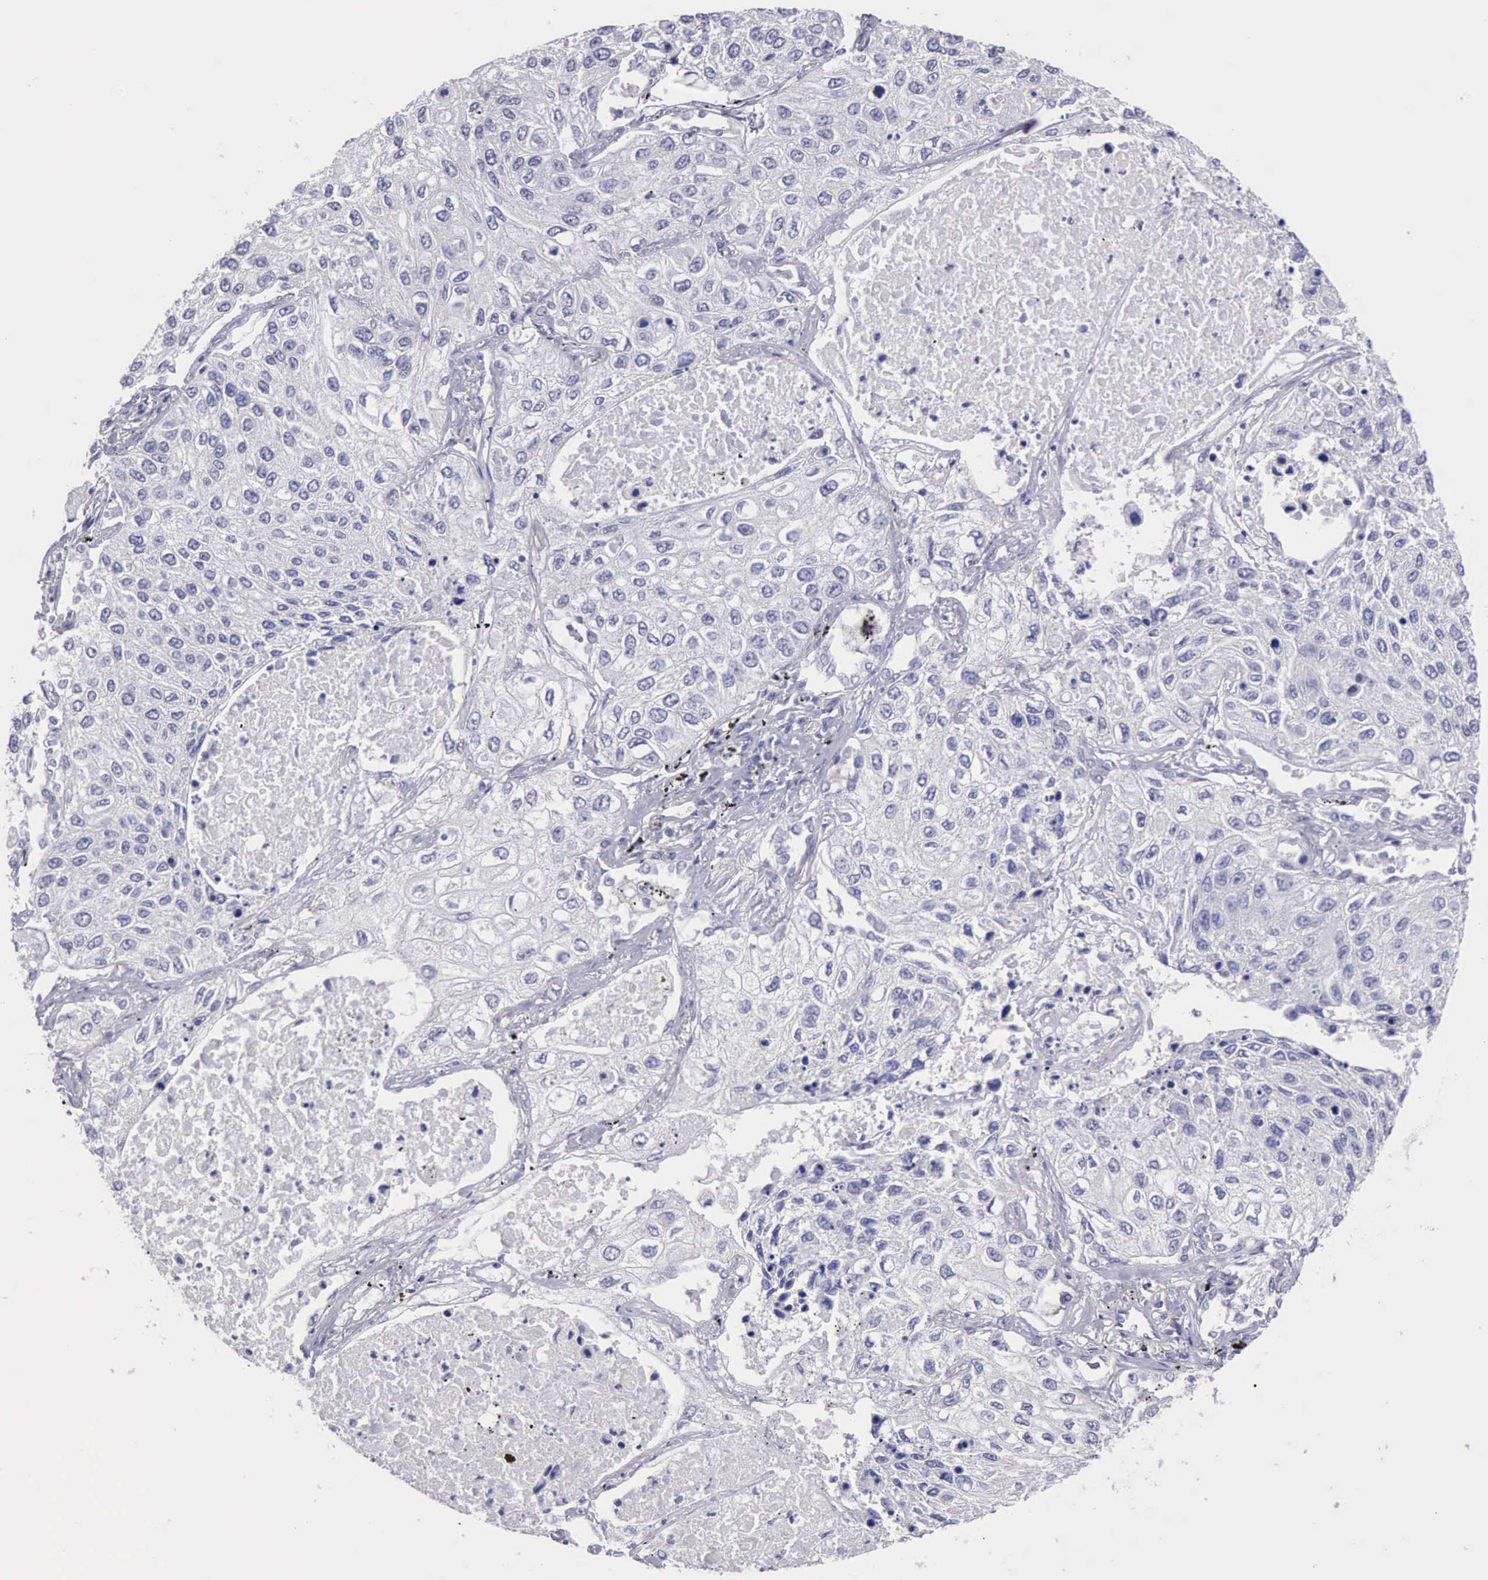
{"staining": {"intensity": "negative", "quantity": "none", "location": "none"}, "tissue": "lung cancer", "cell_type": "Tumor cells", "image_type": "cancer", "snomed": [{"axis": "morphology", "description": "Squamous cell carcinoma, NOS"}, {"axis": "topography", "description": "Lung"}], "caption": "Immunohistochemistry histopathology image of neoplastic tissue: human lung cancer (squamous cell carcinoma) stained with DAB (3,3'-diaminobenzidine) reveals no significant protein staining in tumor cells.", "gene": "KCND1", "patient": {"sex": "male", "age": 75}}